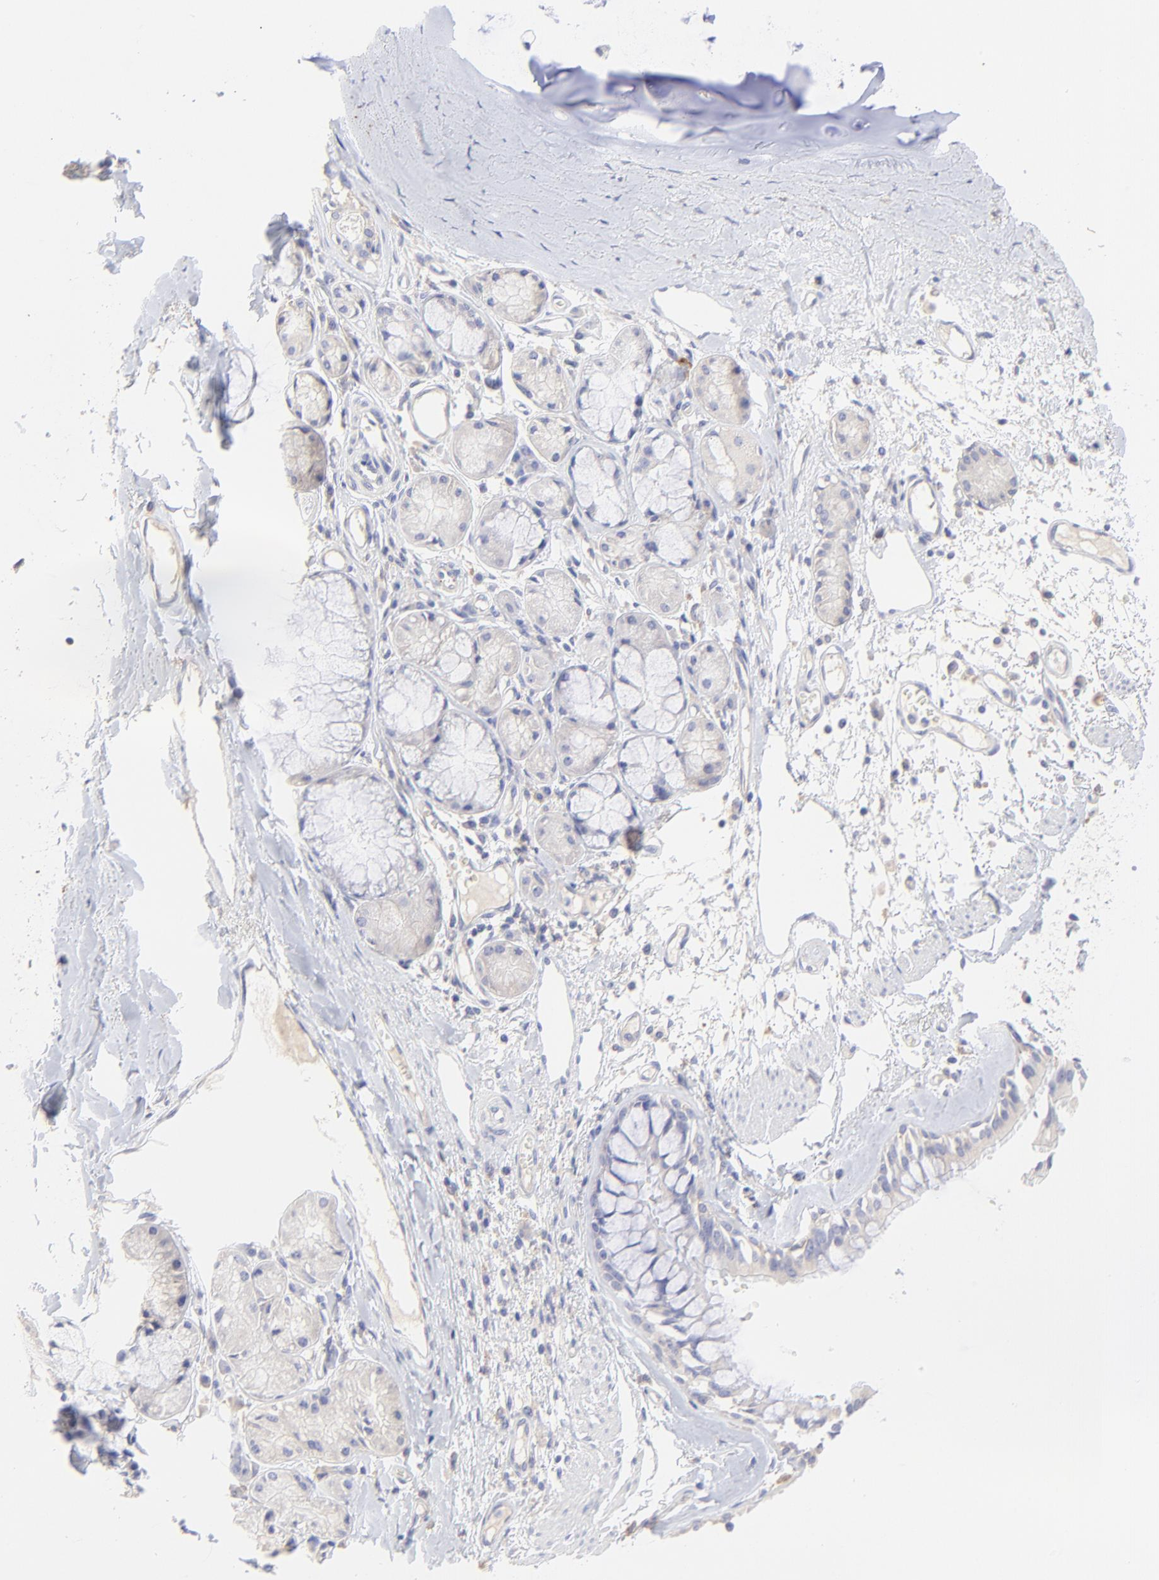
{"staining": {"intensity": "weak", "quantity": ">75%", "location": "cytoplasmic/membranous"}, "tissue": "bronchus", "cell_type": "Respiratory epithelial cells", "image_type": "normal", "snomed": [{"axis": "morphology", "description": "Normal tissue, NOS"}, {"axis": "topography", "description": "Bronchus"}, {"axis": "topography", "description": "Lung"}], "caption": "Protein expression analysis of normal bronchus reveals weak cytoplasmic/membranous expression in about >75% of respiratory epithelial cells.", "gene": "LHFPL1", "patient": {"sex": "female", "age": 56}}